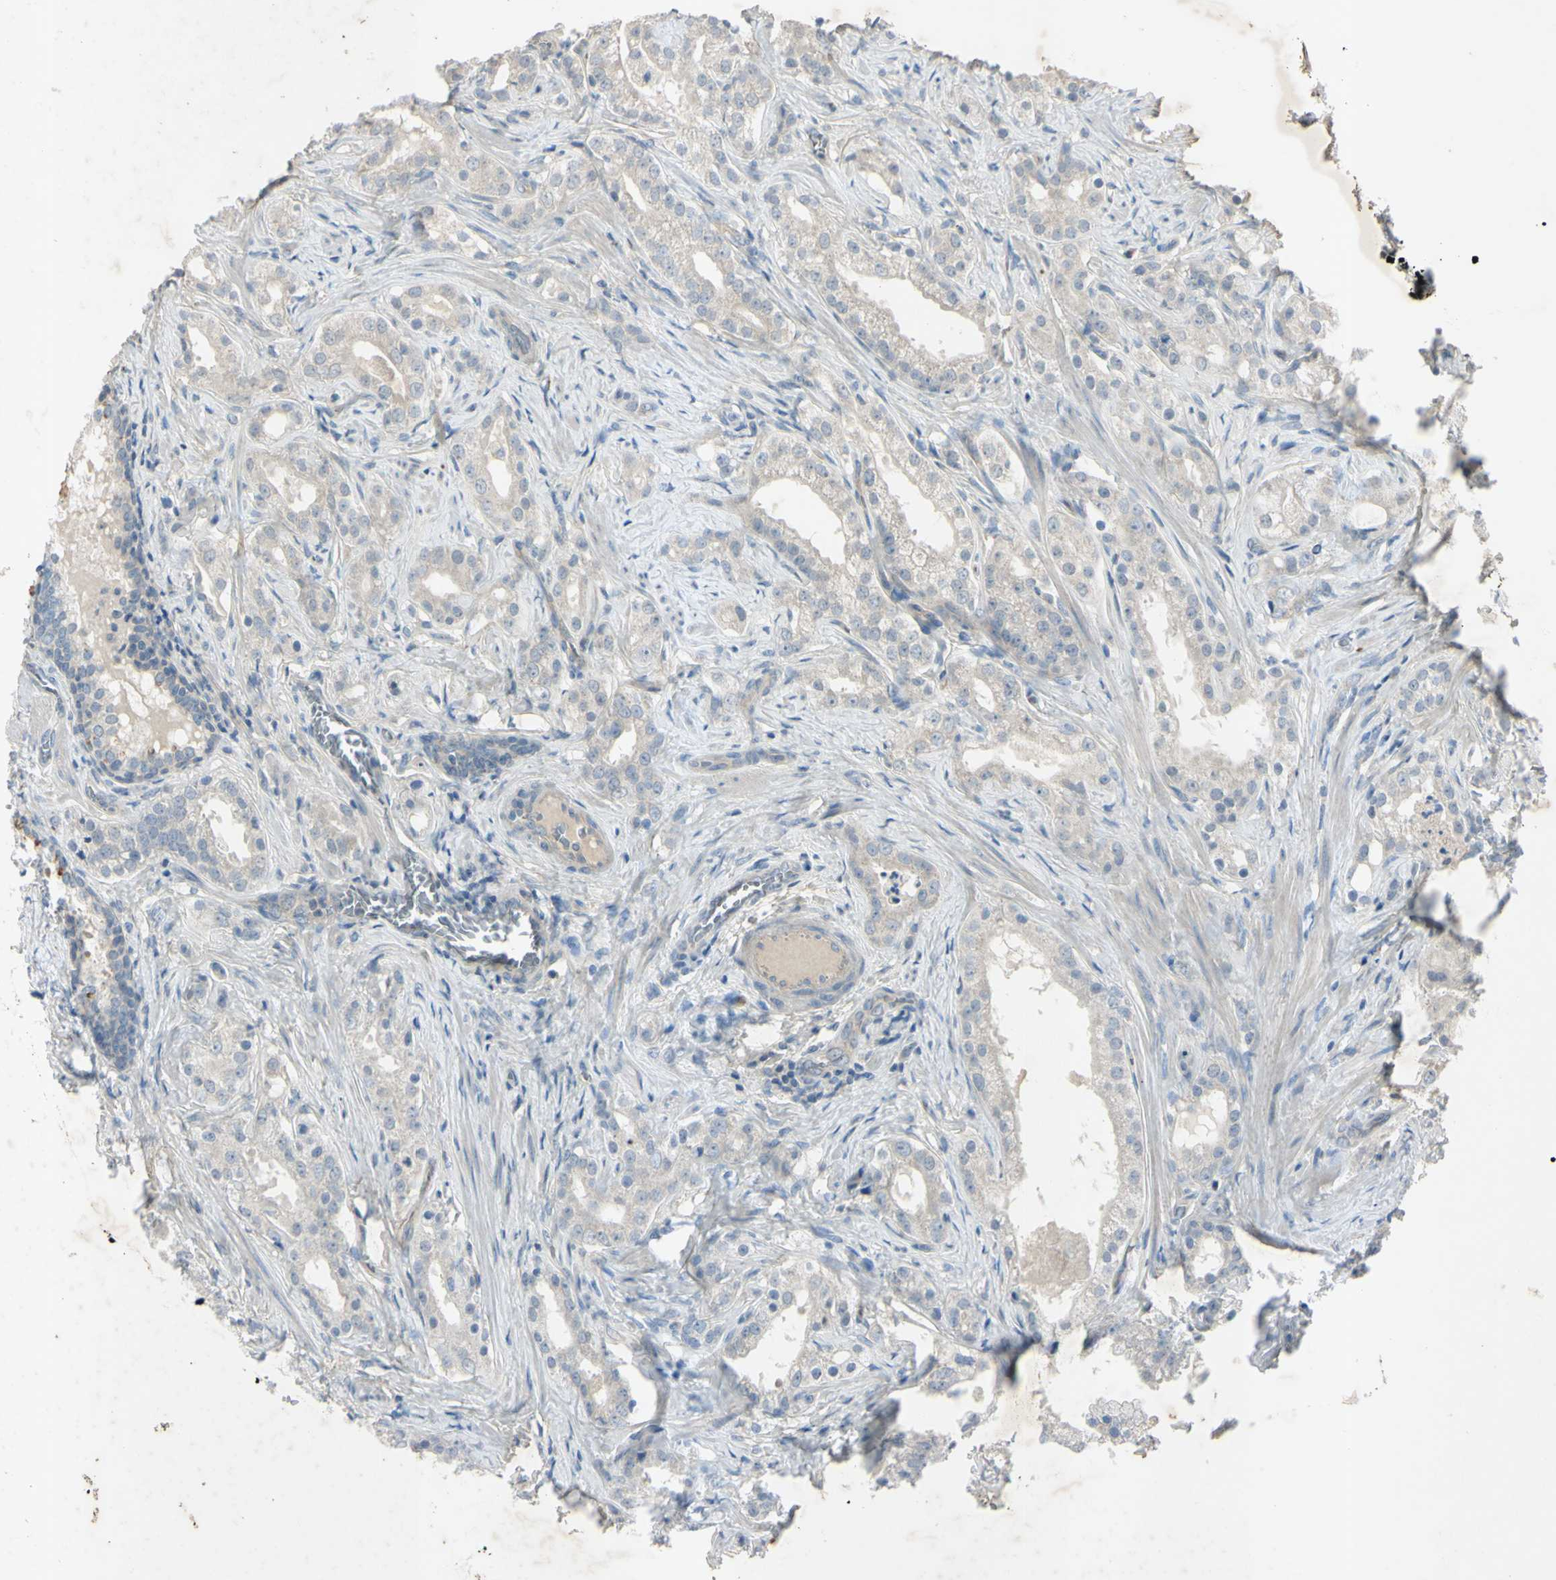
{"staining": {"intensity": "negative", "quantity": "none", "location": "none"}, "tissue": "prostate cancer", "cell_type": "Tumor cells", "image_type": "cancer", "snomed": [{"axis": "morphology", "description": "Adenocarcinoma, Low grade"}, {"axis": "topography", "description": "Prostate"}], "caption": "Immunohistochemistry (IHC) photomicrograph of neoplastic tissue: adenocarcinoma (low-grade) (prostate) stained with DAB demonstrates no significant protein positivity in tumor cells.", "gene": "AATK", "patient": {"sex": "male", "age": 59}}